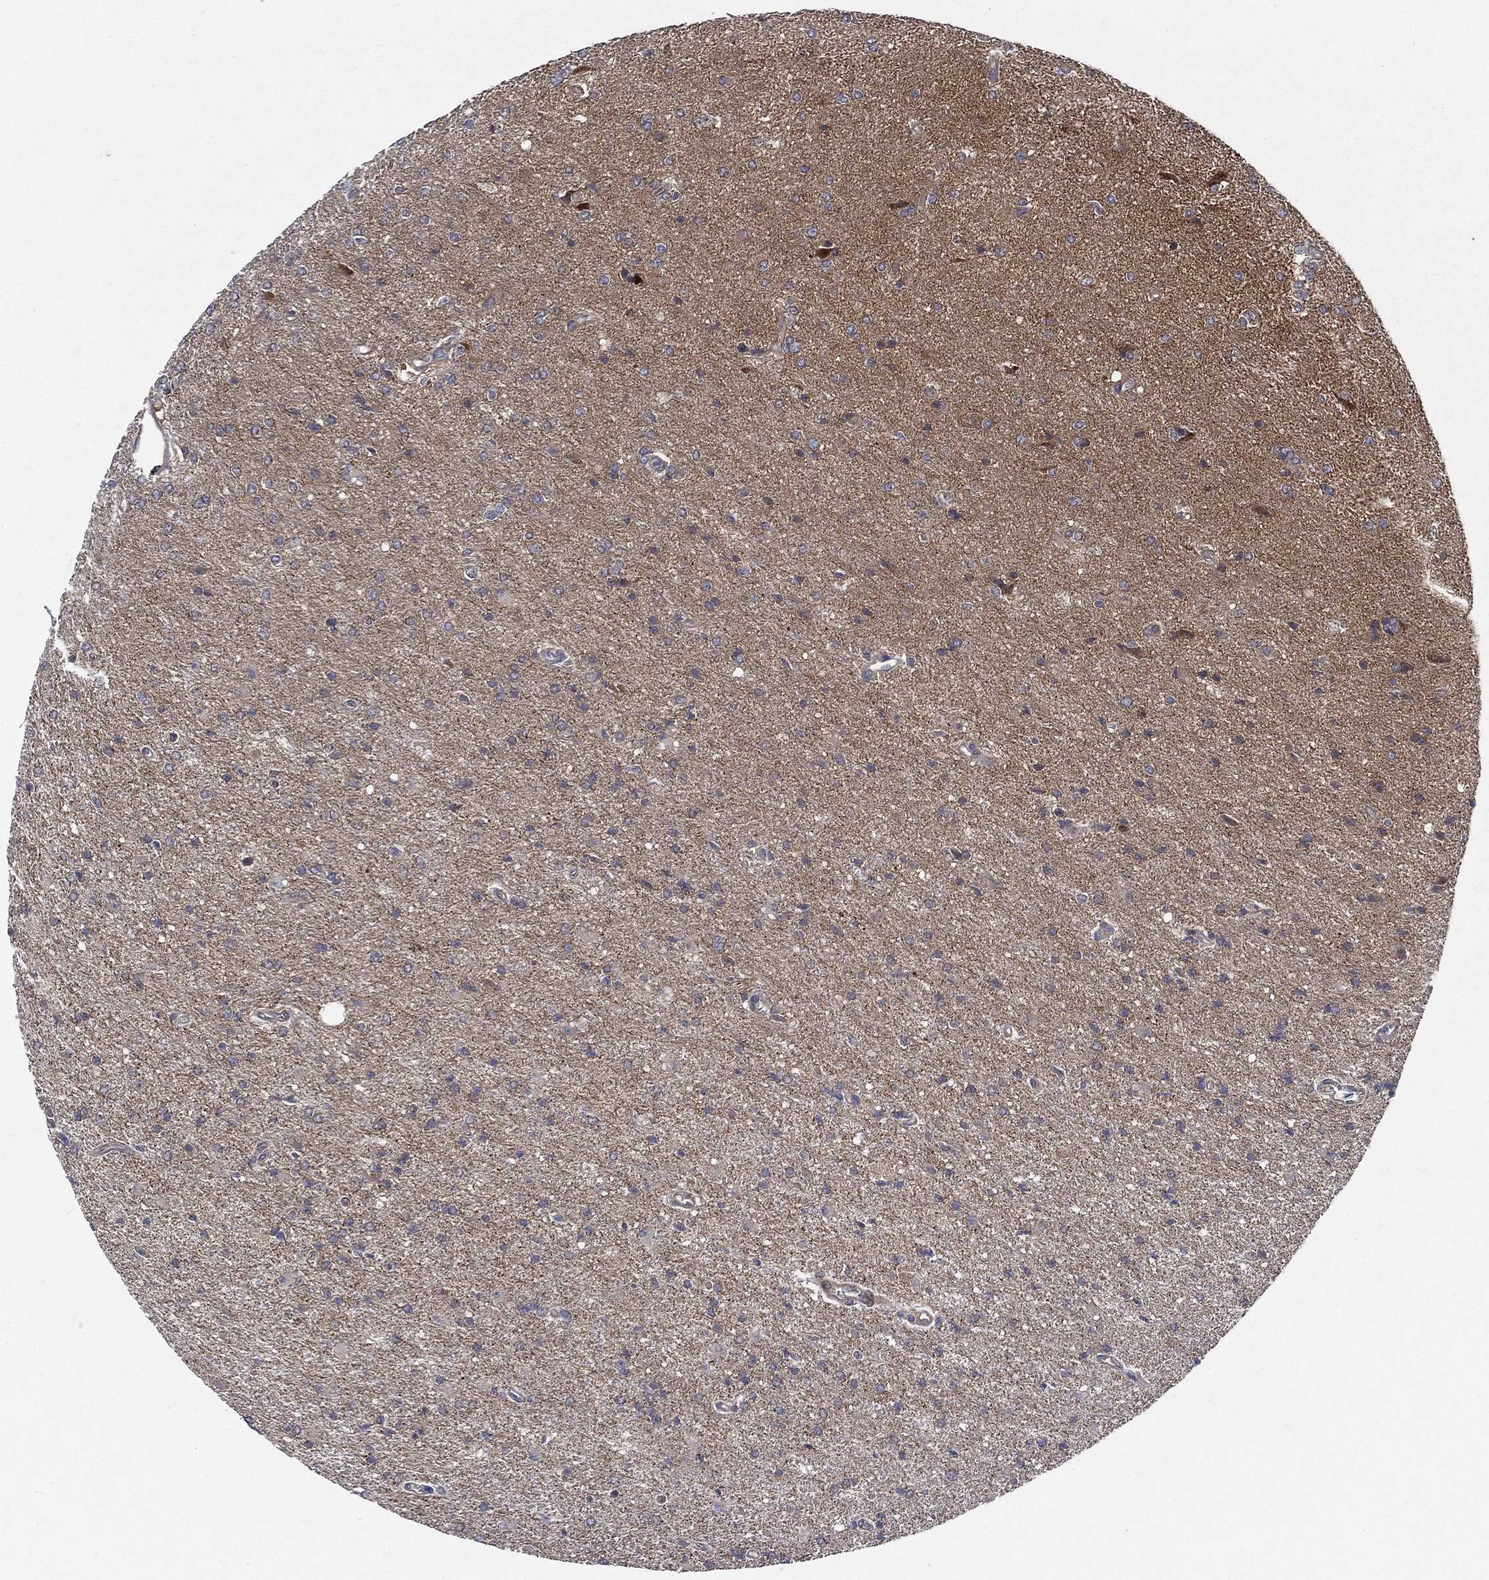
{"staining": {"intensity": "negative", "quantity": "none", "location": "none"}, "tissue": "glioma", "cell_type": "Tumor cells", "image_type": "cancer", "snomed": [{"axis": "morphology", "description": "Glioma, malignant, High grade"}, {"axis": "topography", "description": "Cerebral cortex"}], "caption": "The immunohistochemistry (IHC) image has no significant expression in tumor cells of high-grade glioma (malignant) tissue. (Brightfield microscopy of DAB (3,3'-diaminobenzidine) IHC at high magnification).", "gene": "EPS15L1", "patient": {"sex": "male", "age": 70}}